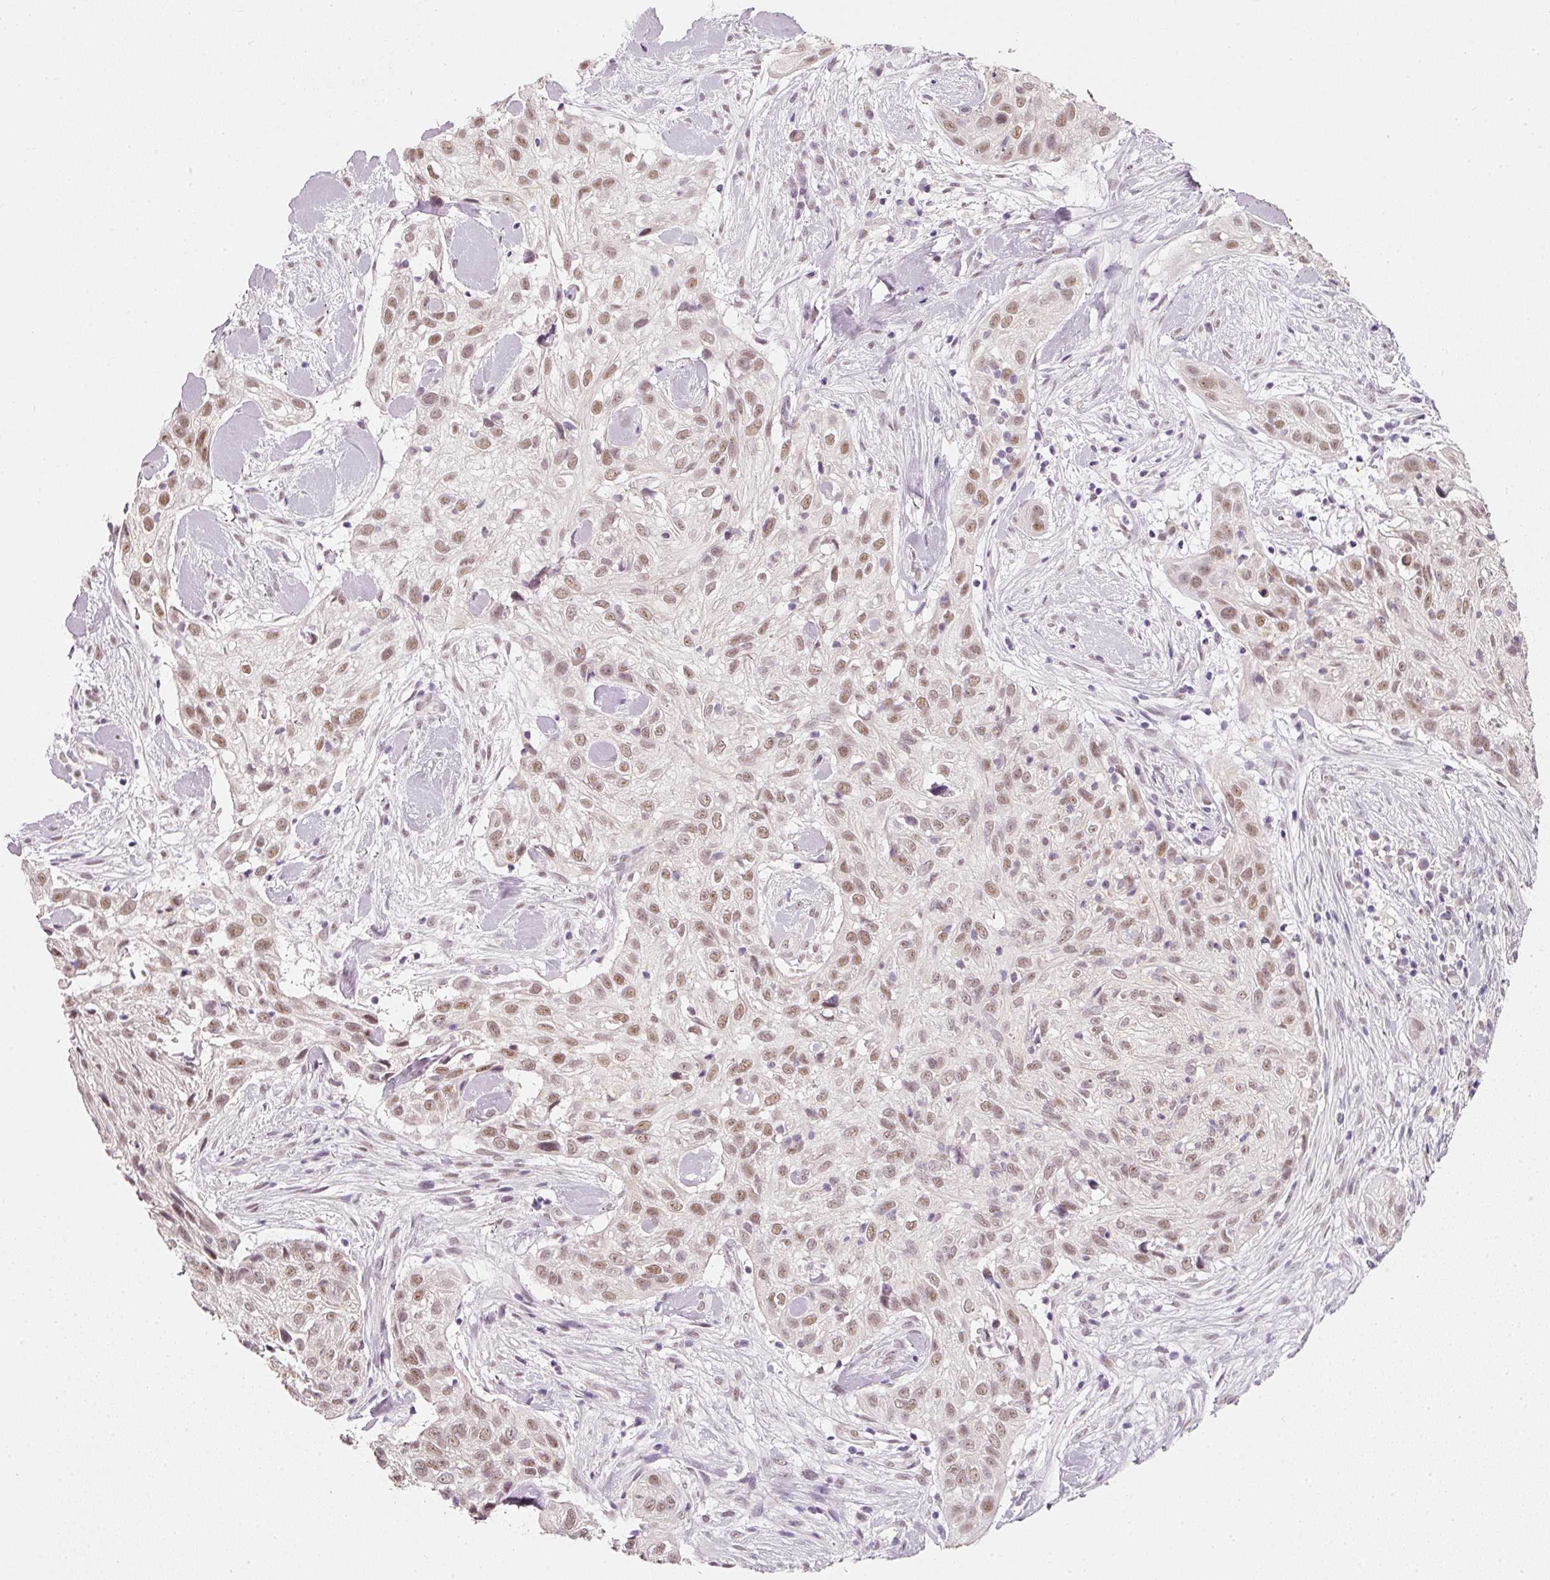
{"staining": {"intensity": "moderate", "quantity": "25%-75%", "location": "nuclear"}, "tissue": "skin cancer", "cell_type": "Tumor cells", "image_type": "cancer", "snomed": [{"axis": "morphology", "description": "Squamous cell carcinoma, NOS"}, {"axis": "topography", "description": "Skin"}], "caption": "Immunohistochemical staining of human skin cancer (squamous cell carcinoma) reveals moderate nuclear protein staining in about 25%-75% of tumor cells. The staining was performed using DAB (3,3'-diaminobenzidine), with brown indicating positive protein expression. Nuclei are stained blue with hematoxylin.", "gene": "FSTL3", "patient": {"sex": "male", "age": 82}}